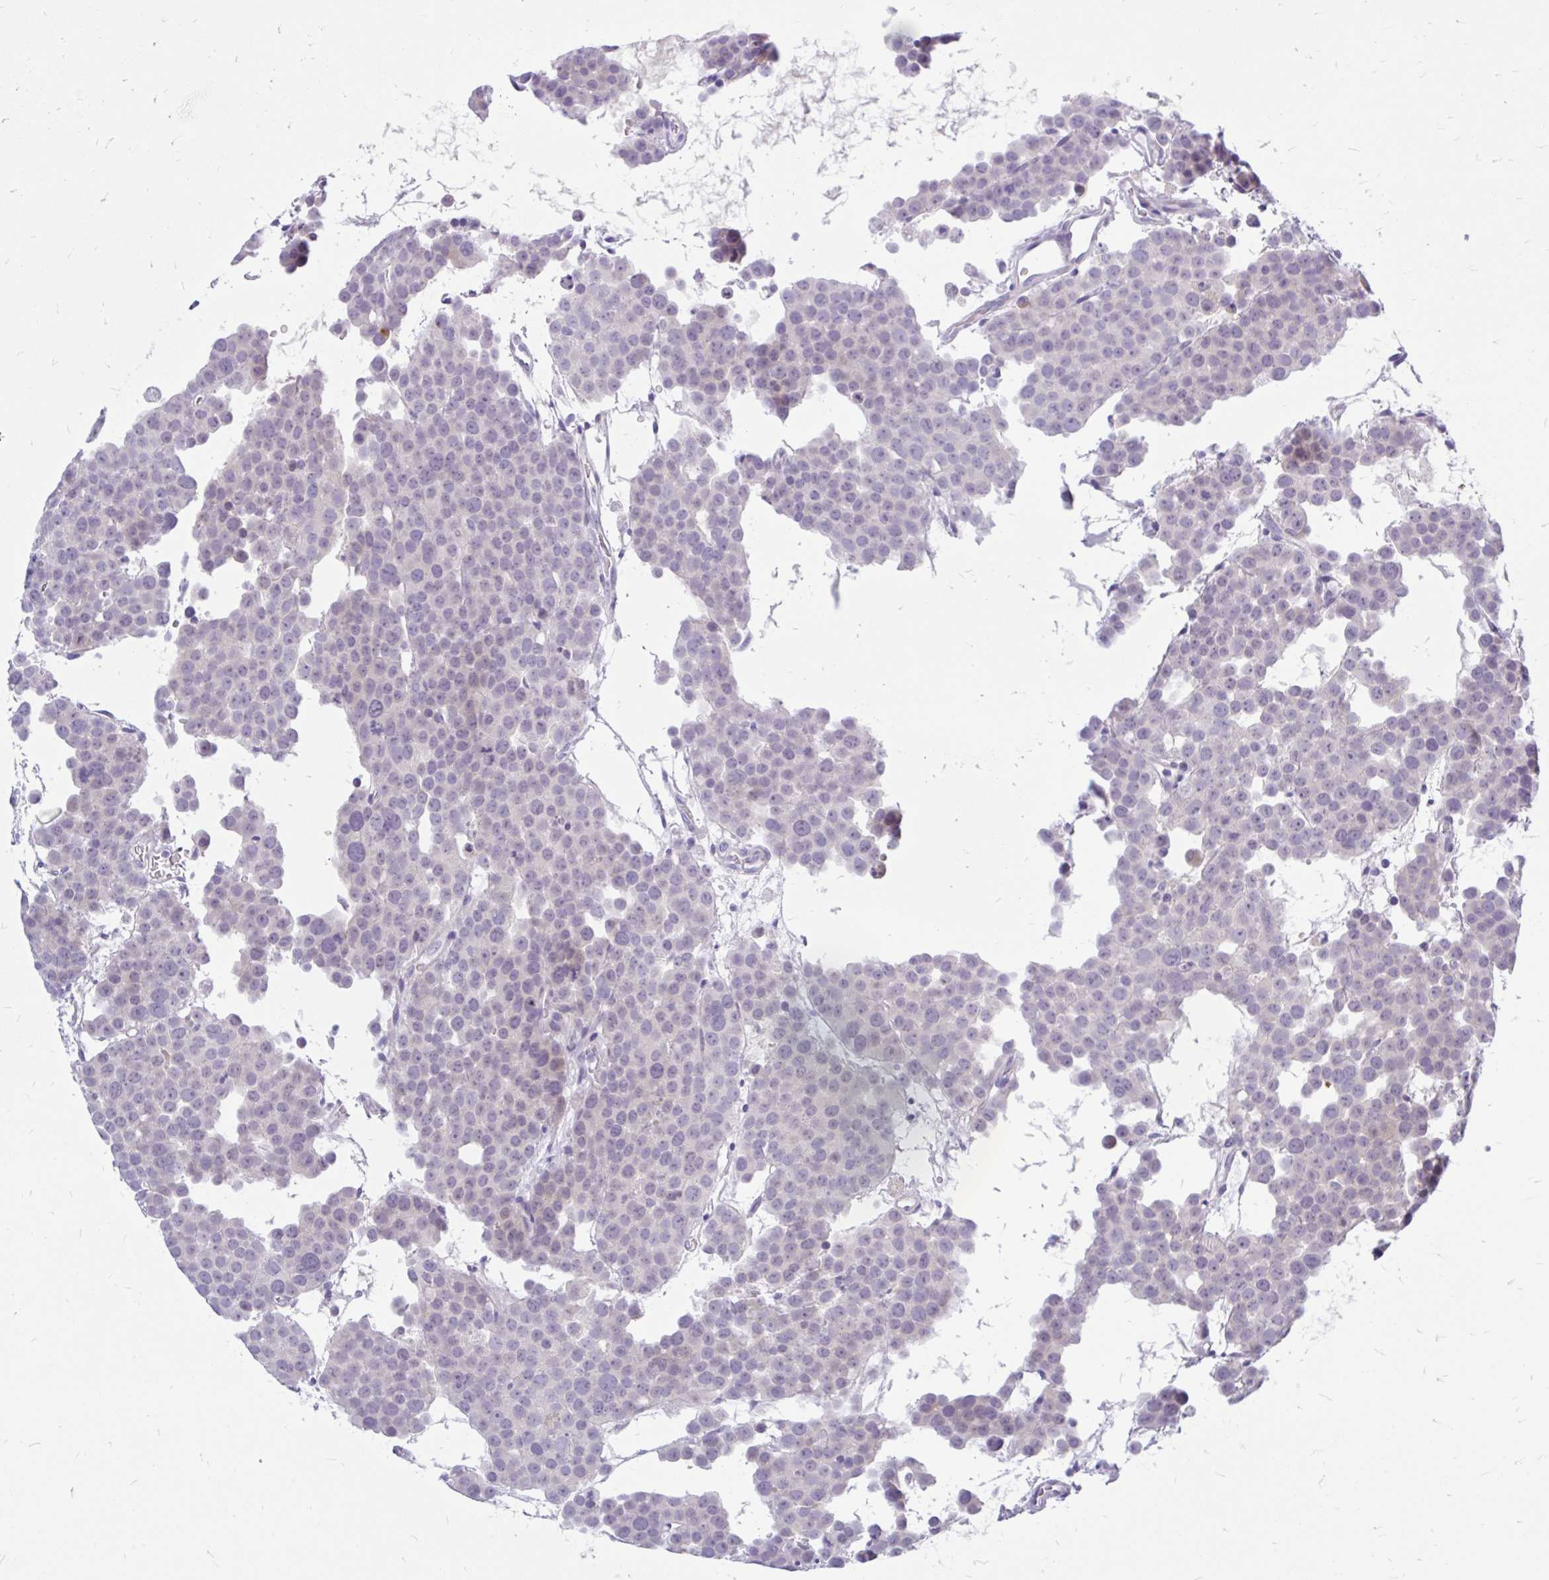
{"staining": {"intensity": "negative", "quantity": "none", "location": "none"}, "tissue": "testis cancer", "cell_type": "Tumor cells", "image_type": "cancer", "snomed": [{"axis": "morphology", "description": "Seminoma, NOS"}, {"axis": "topography", "description": "Testis"}], "caption": "Seminoma (testis) was stained to show a protein in brown. There is no significant positivity in tumor cells.", "gene": "MAP1LC3A", "patient": {"sex": "male", "age": 71}}